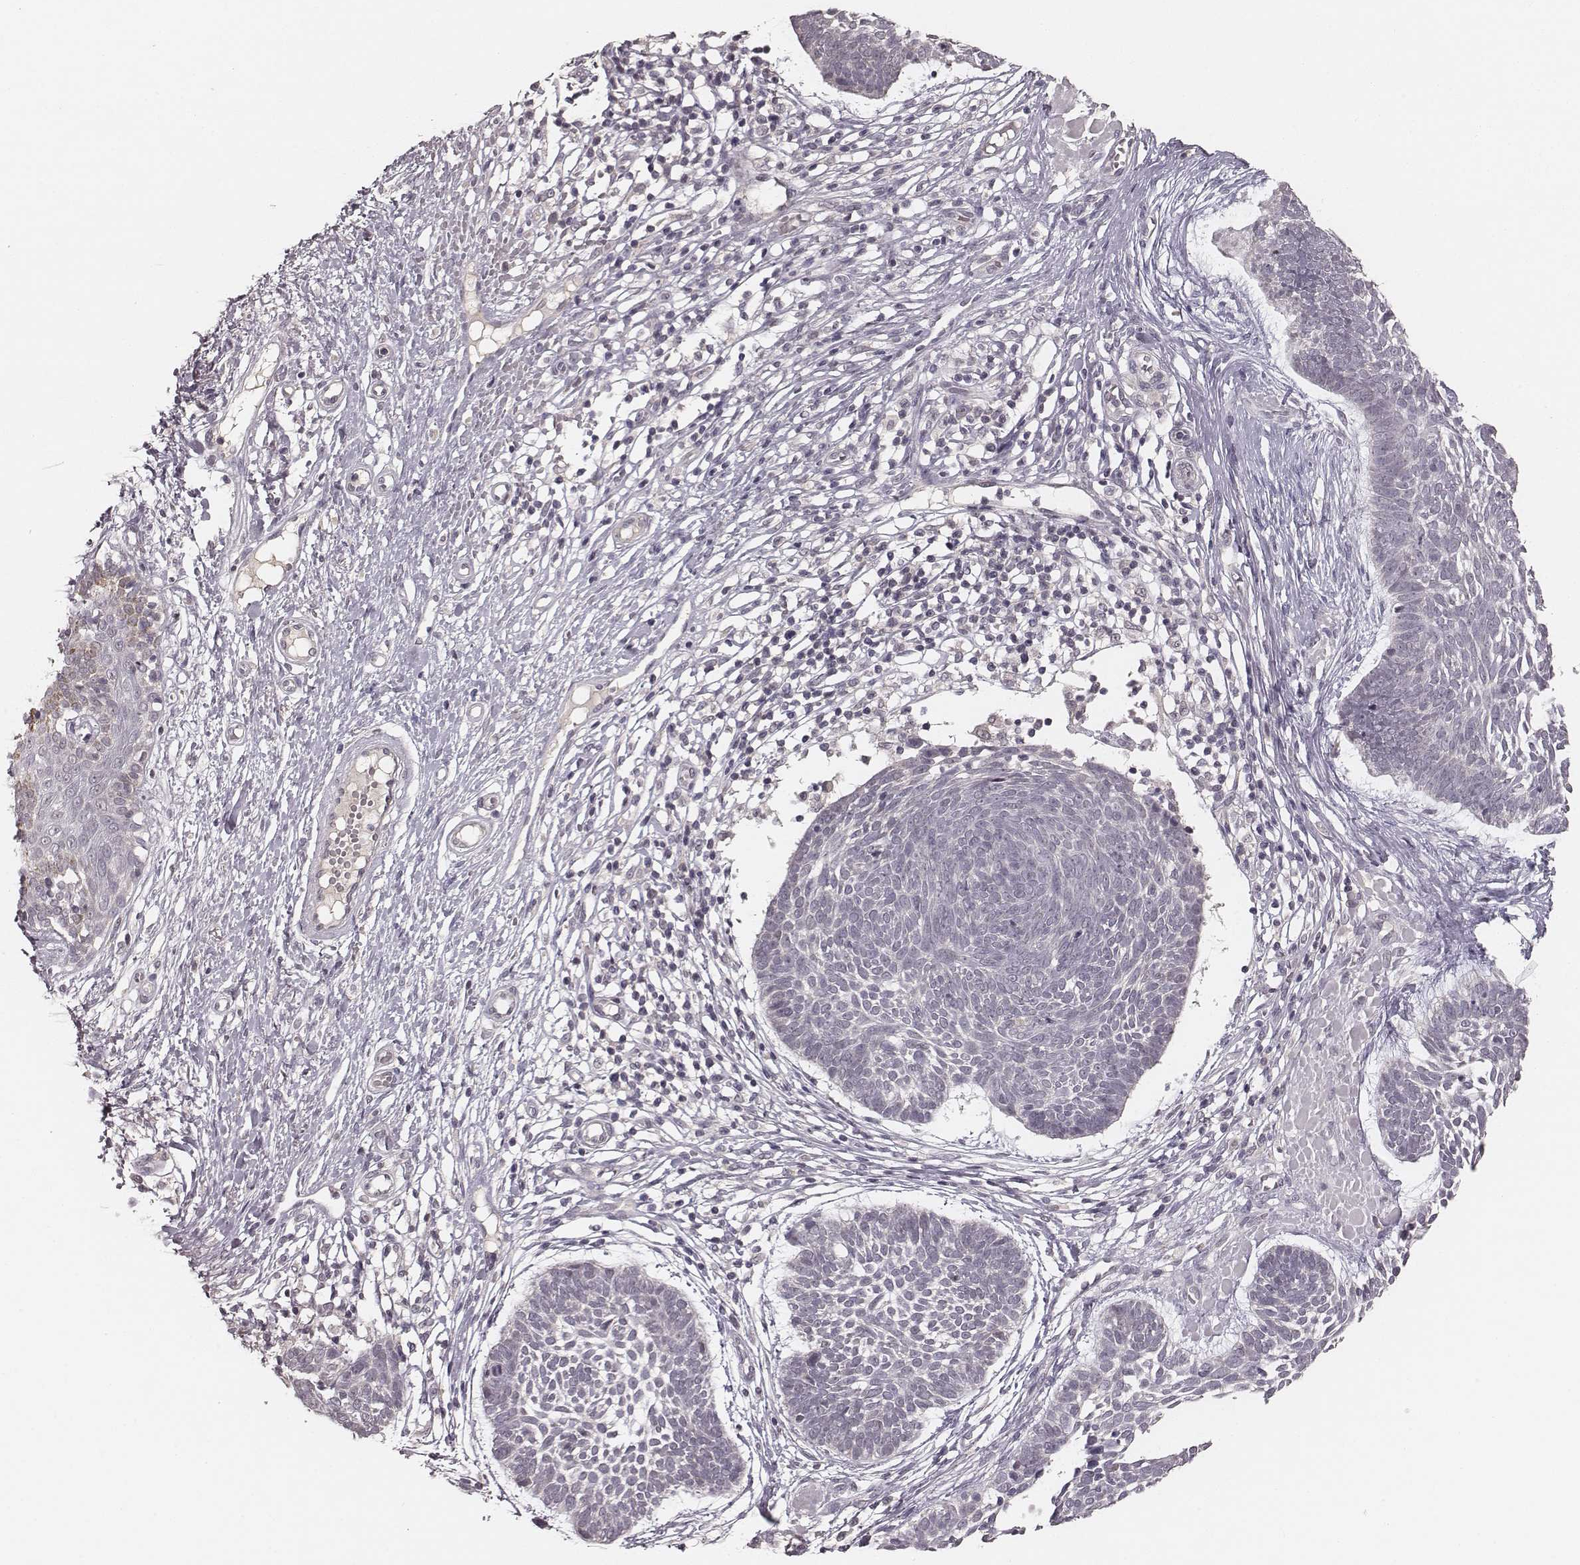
{"staining": {"intensity": "negative", "quantity": "none", "location": "none"}, "tissue": "skin cancer", "cell_type": "Tumor cells", "image_type": "cancer", "snomed": [{"axis": "morphology", "description": "Basal cell carcinoma"}, {"axis": "topography", "description": "Skin"}], "caption": "A high-resolution photomicrograph shows immunohistochemistry (IHC) staining of skin cancer (basal cell carcinoma), which exhibits no significant expression in tumor cells.", "gene": "LY6K", "patient": {"sex": "male", "age": 85}}